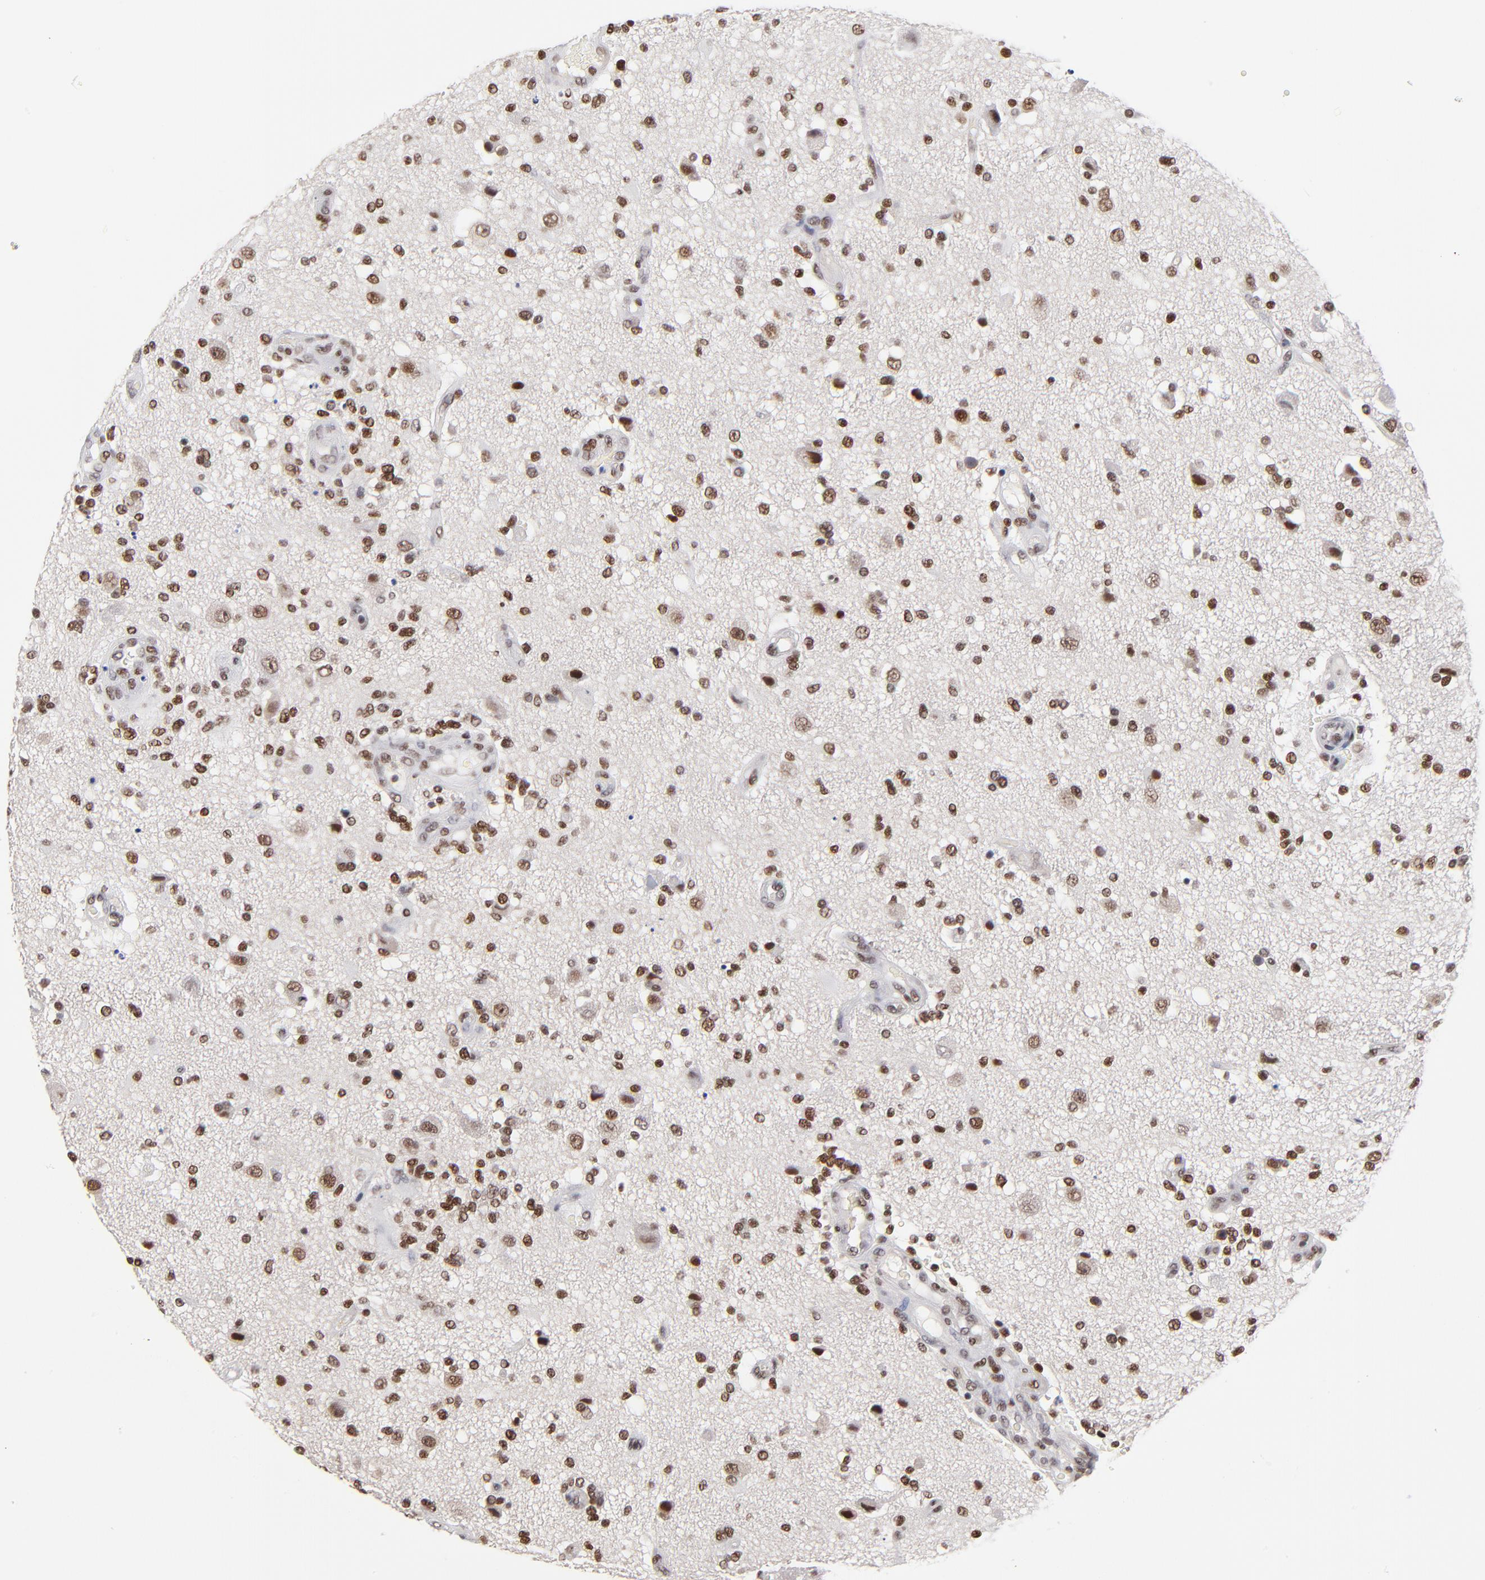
{"staining": {"intensity": "moderate", "quantity": "25%-75%", "location": "nuclear"}, "tissue": "glioma", "cell_type": "Tumor cells", "image_type": "cancer", "snomed": [{"axis": "morphology", "description": "Normal tissue, NOS"}, {"axis": "morphology", "description": "Glioma, malignant, High grade"}, {"axis": "topography", "description": "Cerebral cortex"}], "caption": "Protein expression analysis of malignant high-grade glioma displays moderate nuclear staining in about 25%-75% of tumor cells. The staining is performed using DAB brown chromogen to label protein expression. The nuclei are counter-stained blue using hematoxylin.", "gene": "ZMYM3", "patient": {"sex": "male", "age": 75}}